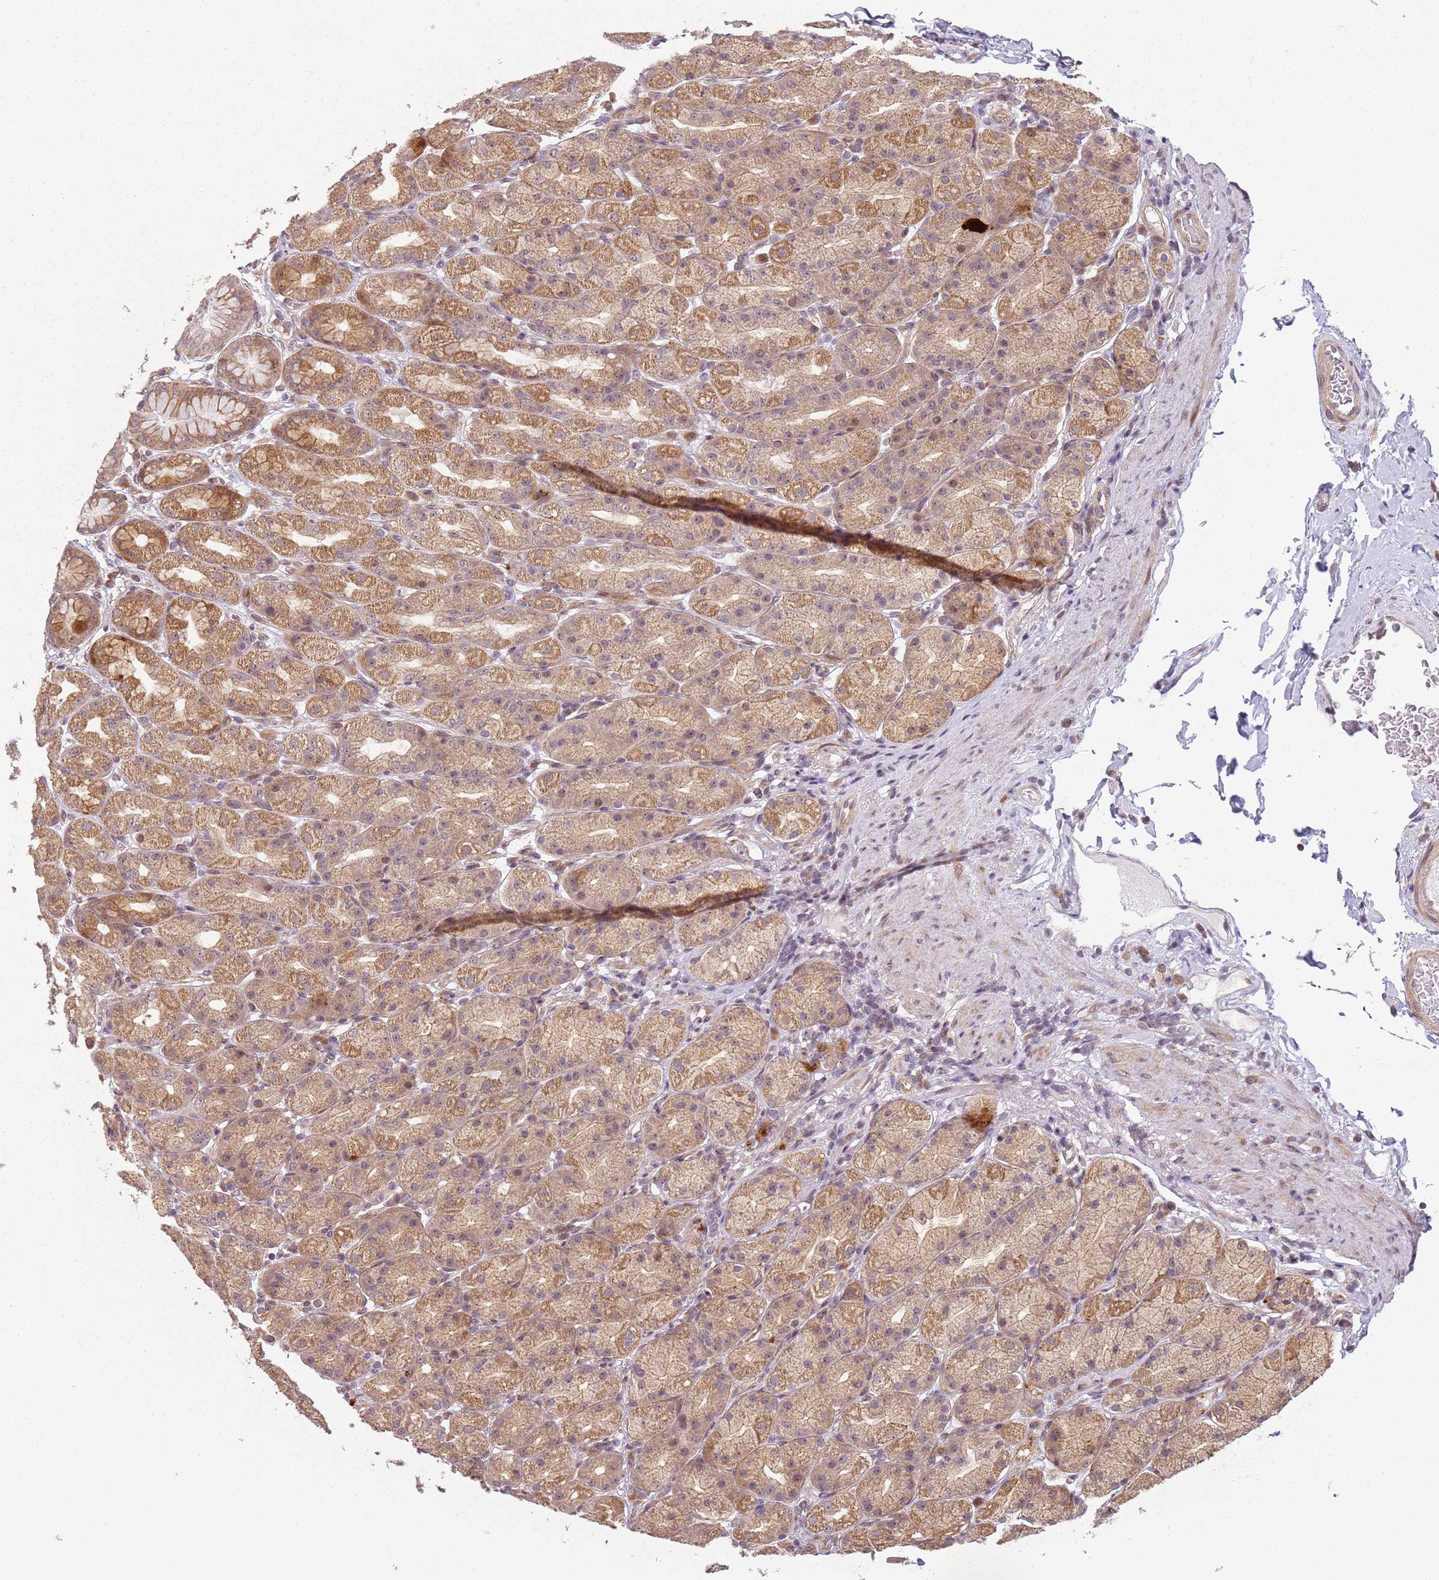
{"staining": {"intensity": "moderate", "quantity": ">75%", "location": "cytoplasmic/membranous,nuclear"}, "tissue": "stomach", "cell_type": "Glandular cells", "image_type": "normal", "snomed": [{"axis": "morphology", "description": "Normal tissue, NOS"}, {"axis": "topography", "description": "Stomach, upper"}], "caption": "IHC (DAB) staining of benign stomach reveals moderate cytoplasmic/membranous,nuclear protein staining in about >75% of glandular cells. The staining is performed using DAB brown chromogen to label protein expression. The nuclei are counter-stained blue using hematoxylin.", "gene": "CHURC1", "patient": {"sex": "male", "age": 68}}